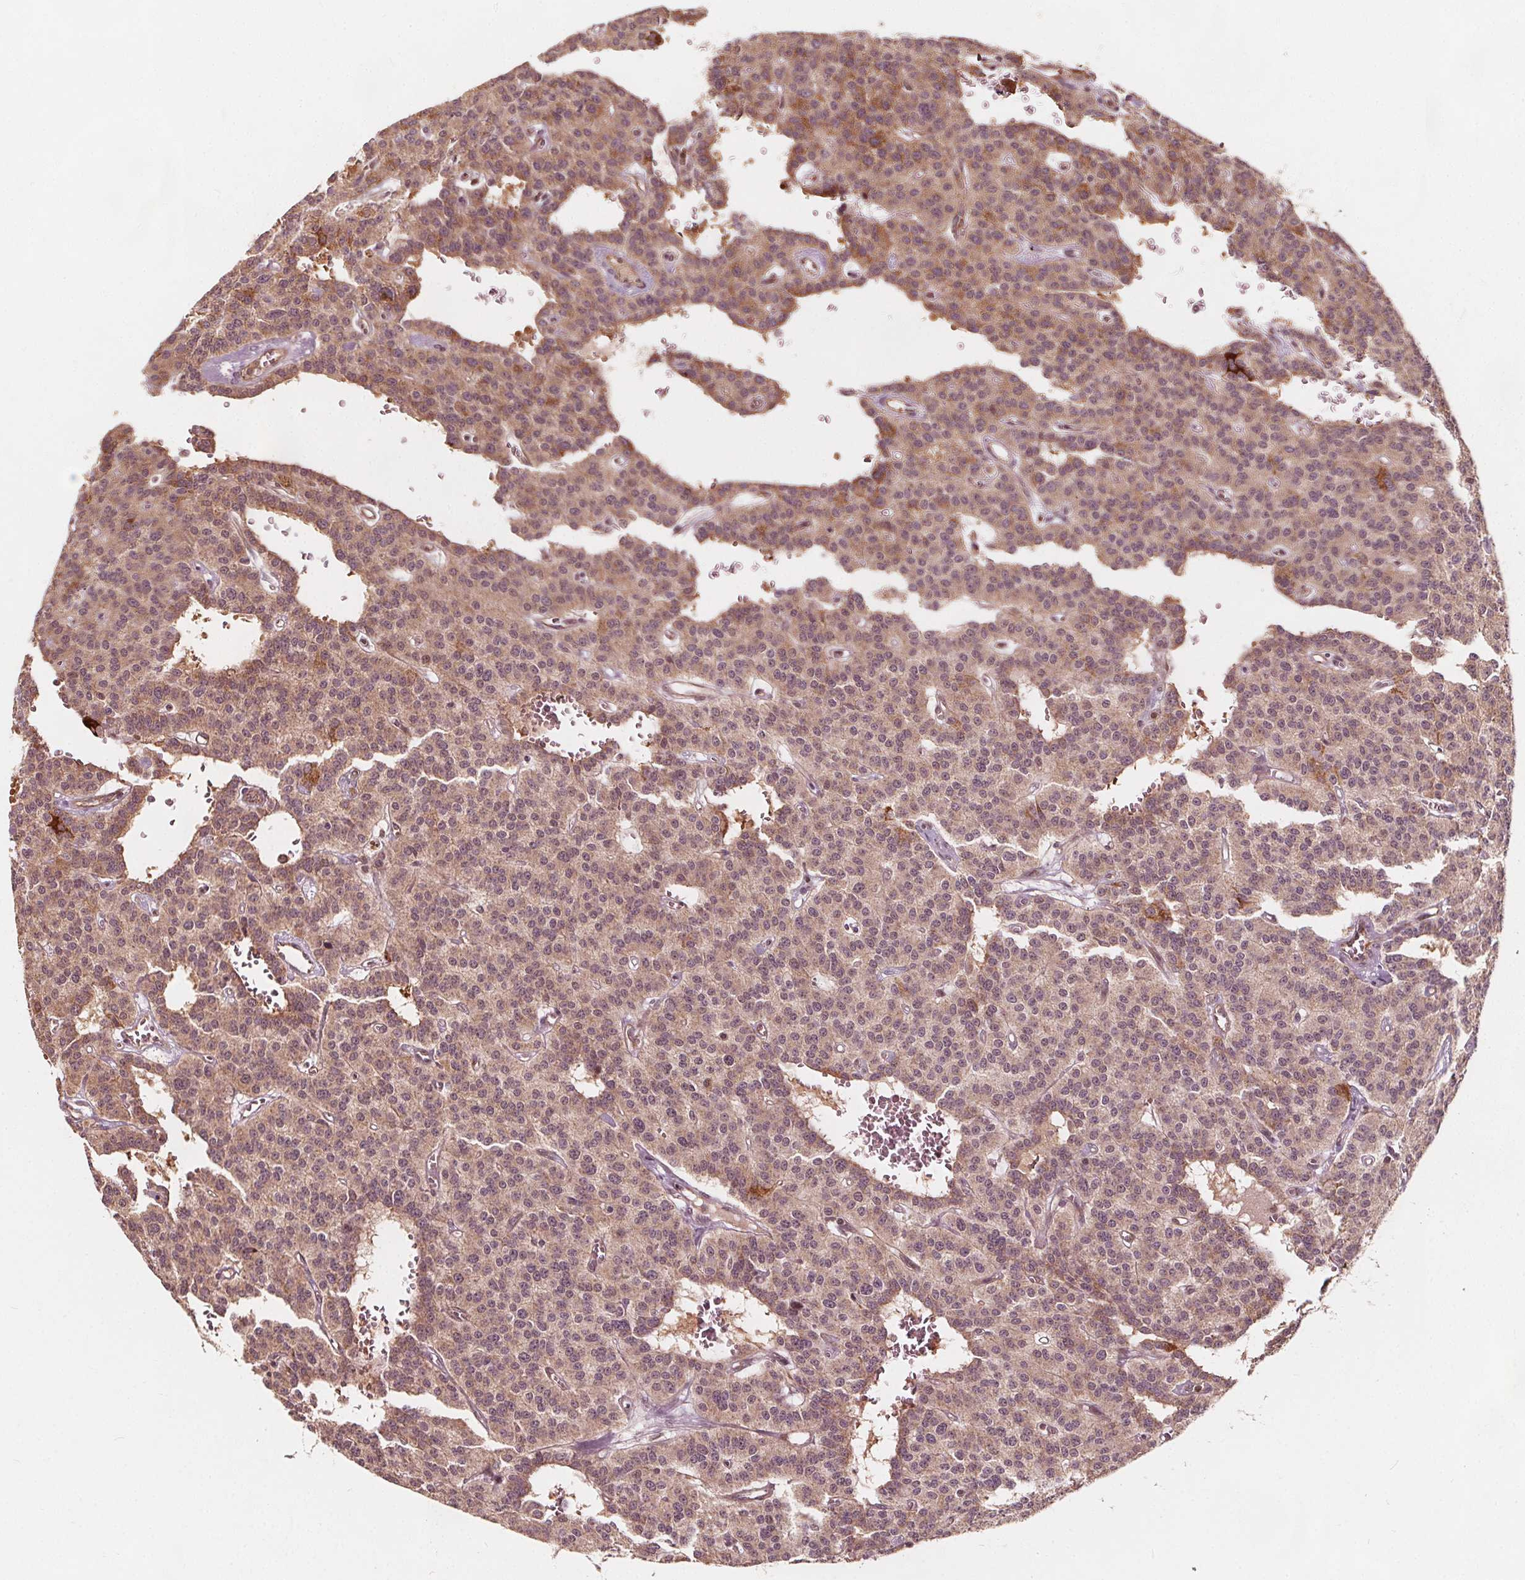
{"staining": {"intensity": "weak", "quantity": "25%-75%", "location": "cytoplasmic/membranous"}, "tissue": "carcinoid", "cell_type": "Tumor cells", "image_type": "cancer", "snomed": [{"axis": "morphology", "description": "Carcinoid, malignant, NOS"}, {"axis": "topography", "description": "Lung"}], "caption": "The micrograph demonstrates a brown stain indicating the presence of a protein in the cytoplasmic/membranous of tumor cells in carcinoid (malignant).", "gene": "AIP", "patient": {"sex": "female", "age": 71}}